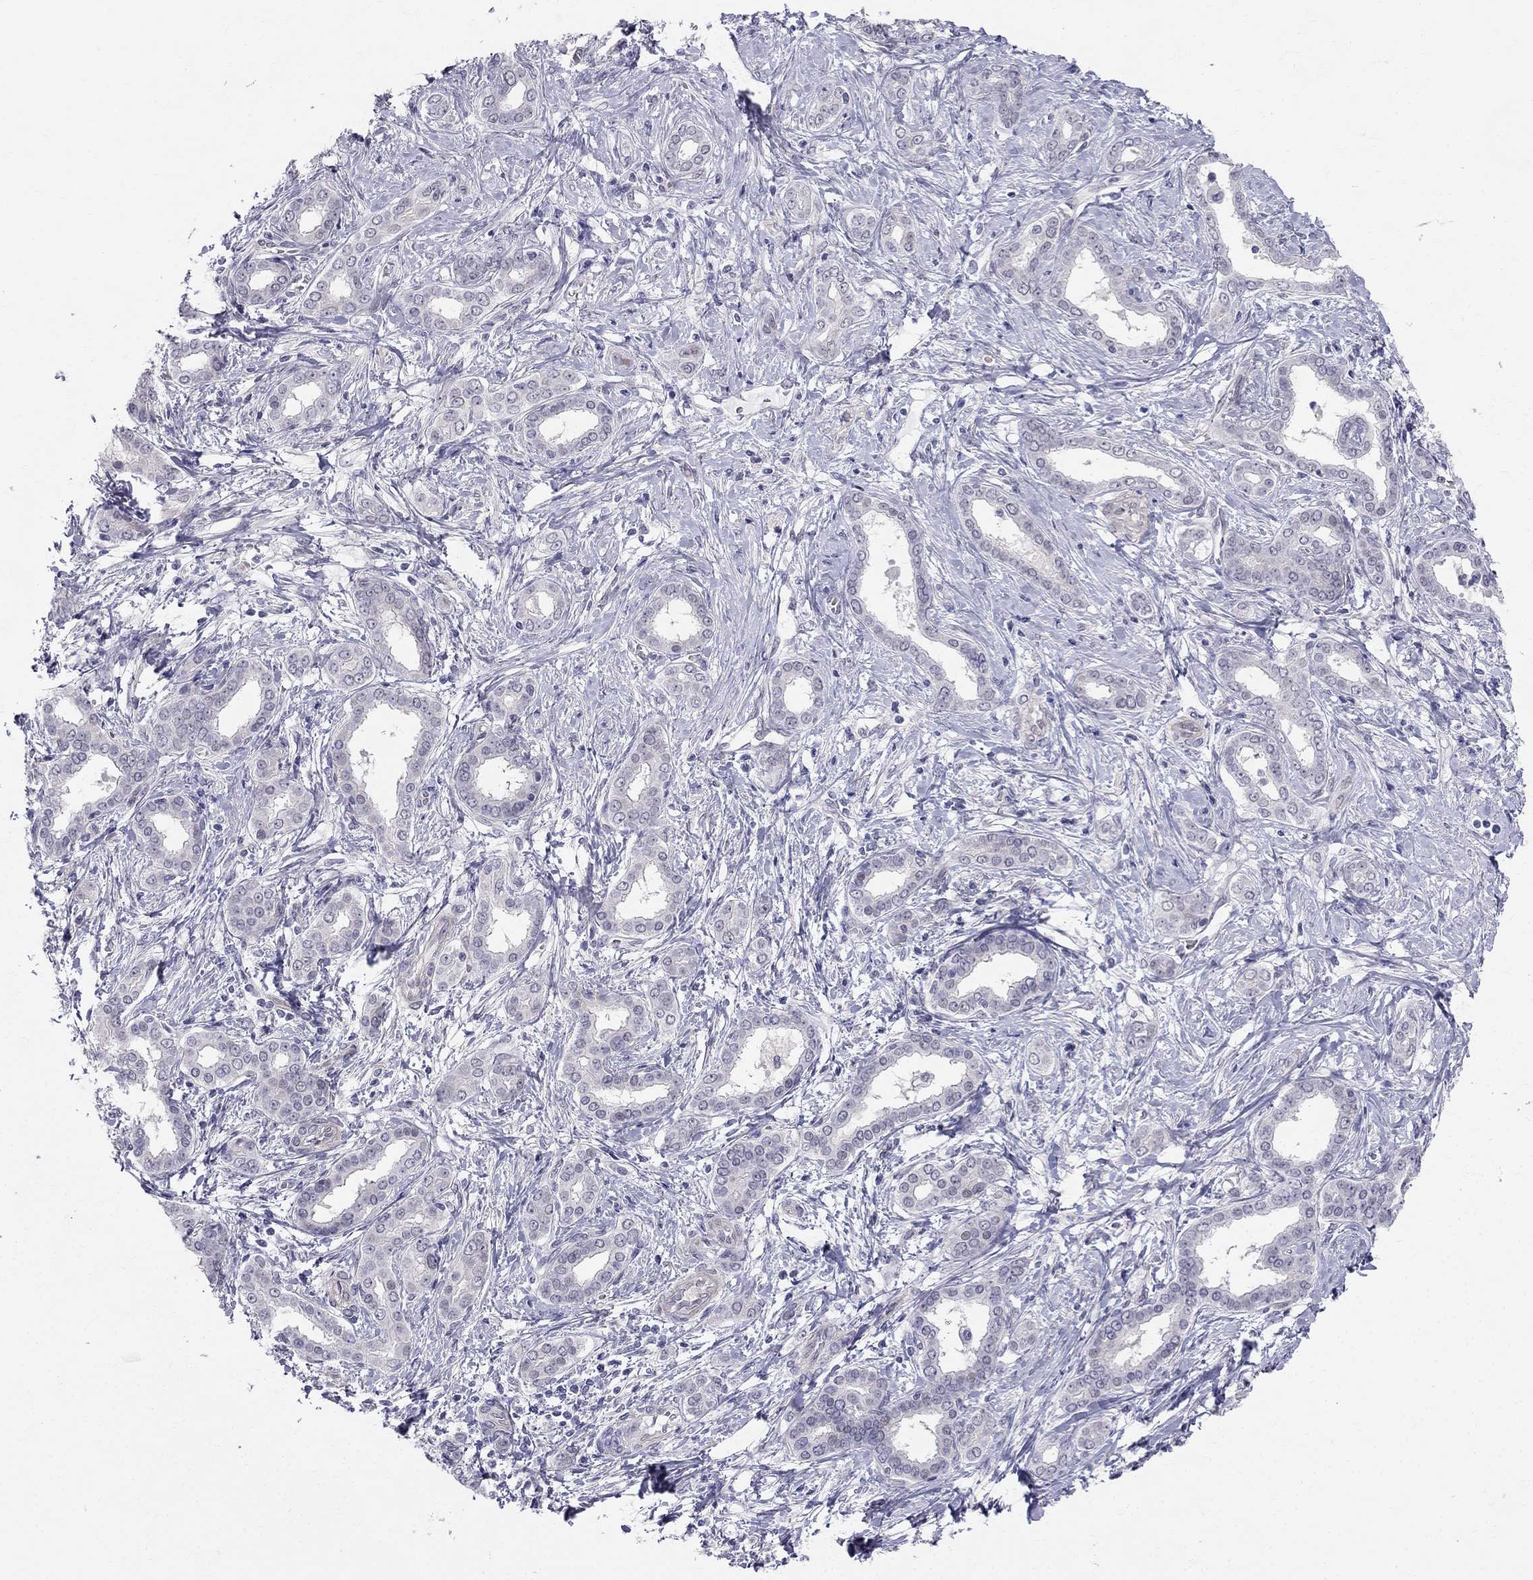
{"staining": {"intensity": "negative", "quantity": "none", "location": "none"}, "tissue": "liver cancer", "cell_type": "Tumor cells", "image_type": "cancer", "snomed": [{"axis": "morphology", "description": "Cholangiocarcinoma"}, {"axis": "topography", "description": "Liver"}], "caption": "A high-resolution photomicrograph shows IHC staining of liver cancer (cholangiocarcinoma), which reveals no significant staining in tumor cells.", "gene": "BAG5", "patient": {"sex": "female", "age": 47}}